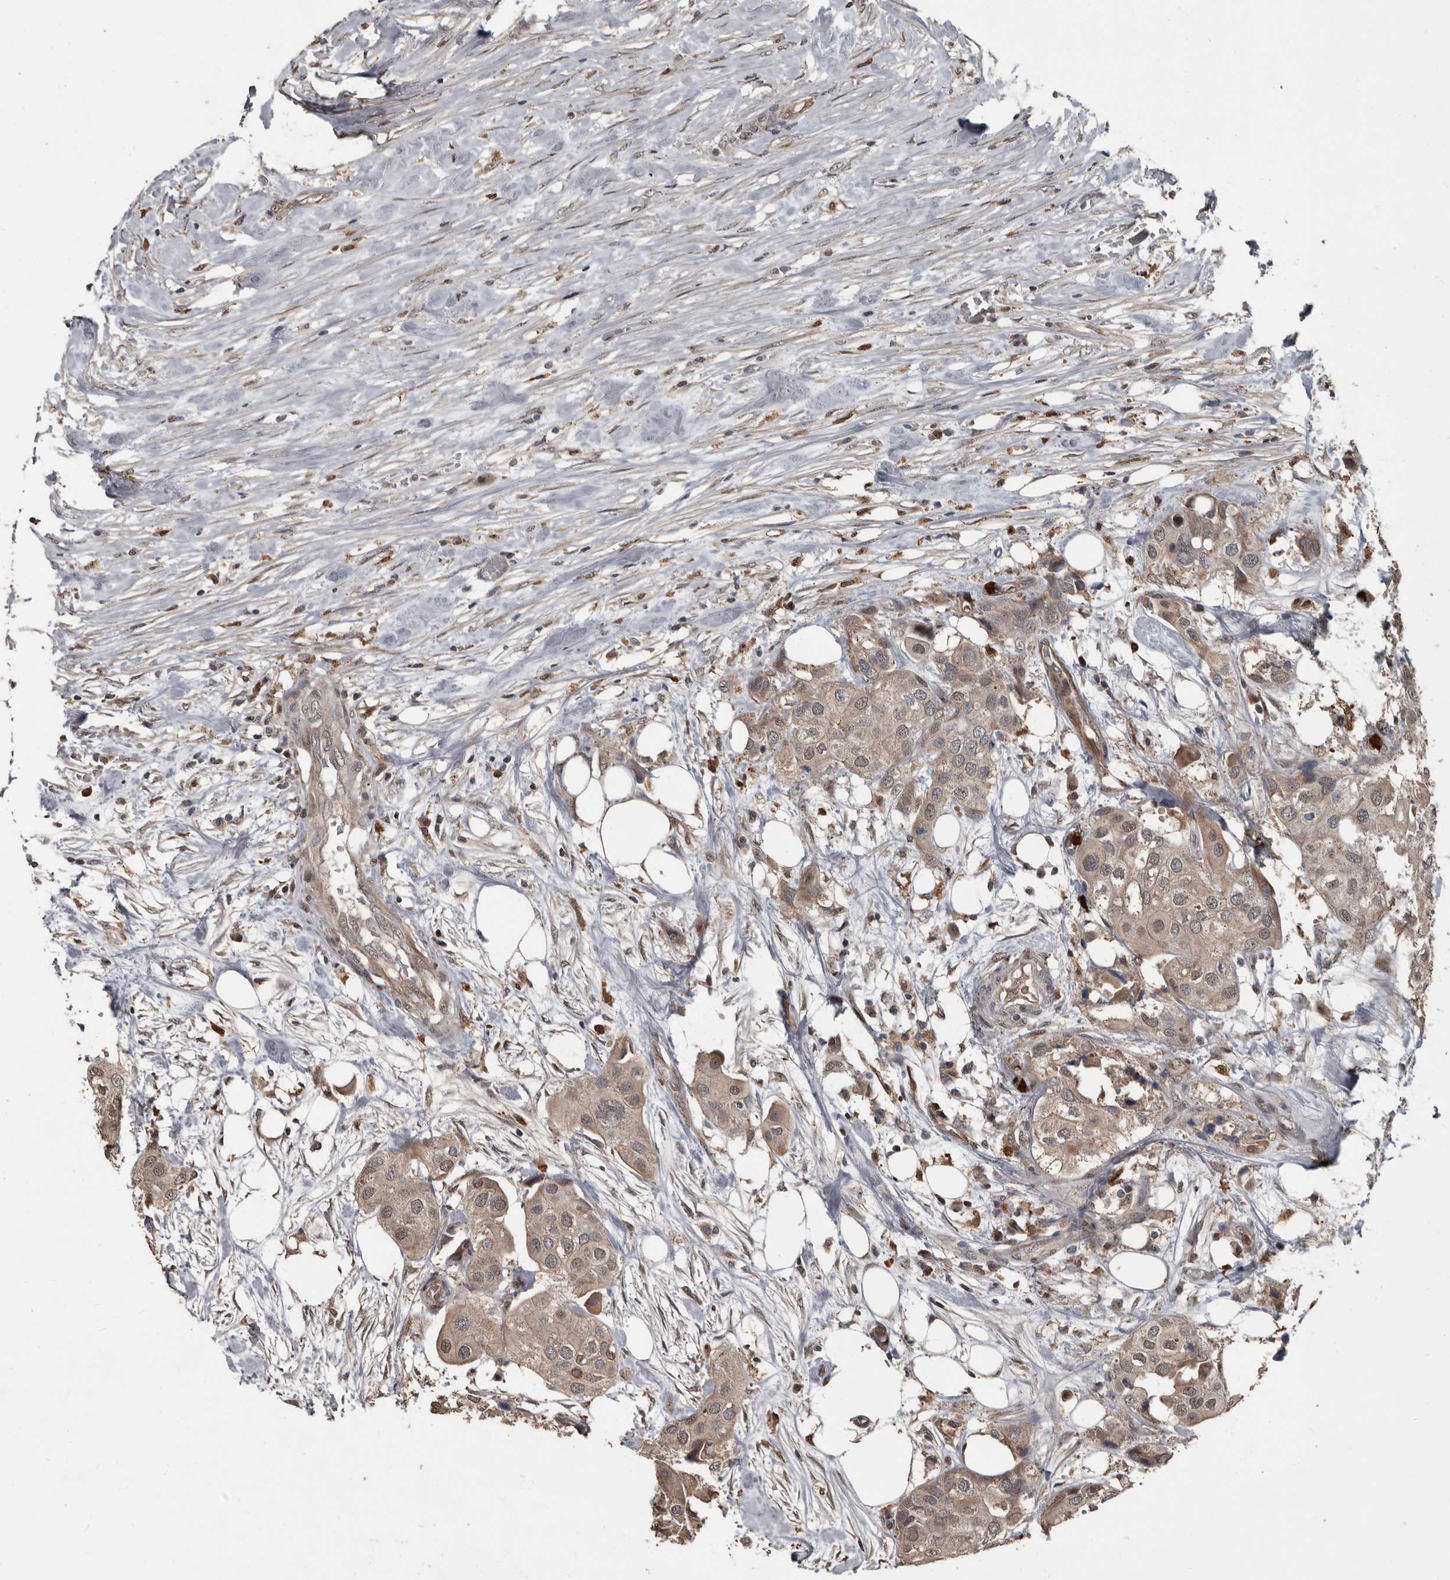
{"staining": {"intensity": "weak", "quantity": ">75%", "location": "cytoplasmic/membranous,nuclear"}, "tissue": "urothelial cancer", "cell_type": "Tumor cells", "image_type": "cancer", "snomed": [{"axis": "morphology", "description": "Urothelial carcinoma, High grade"}, {"axis": "topography", "description": "Urinary bladder"}], "caption": "Brown immunohistochemical staining in urothelial carcinoma (high-grade) shows weak cytoplasmic/membranous and nuclear staining in approximately >75% of tumor cells.", "gene": "FSBP", "patient": {"sex": "male", "age": 64}}